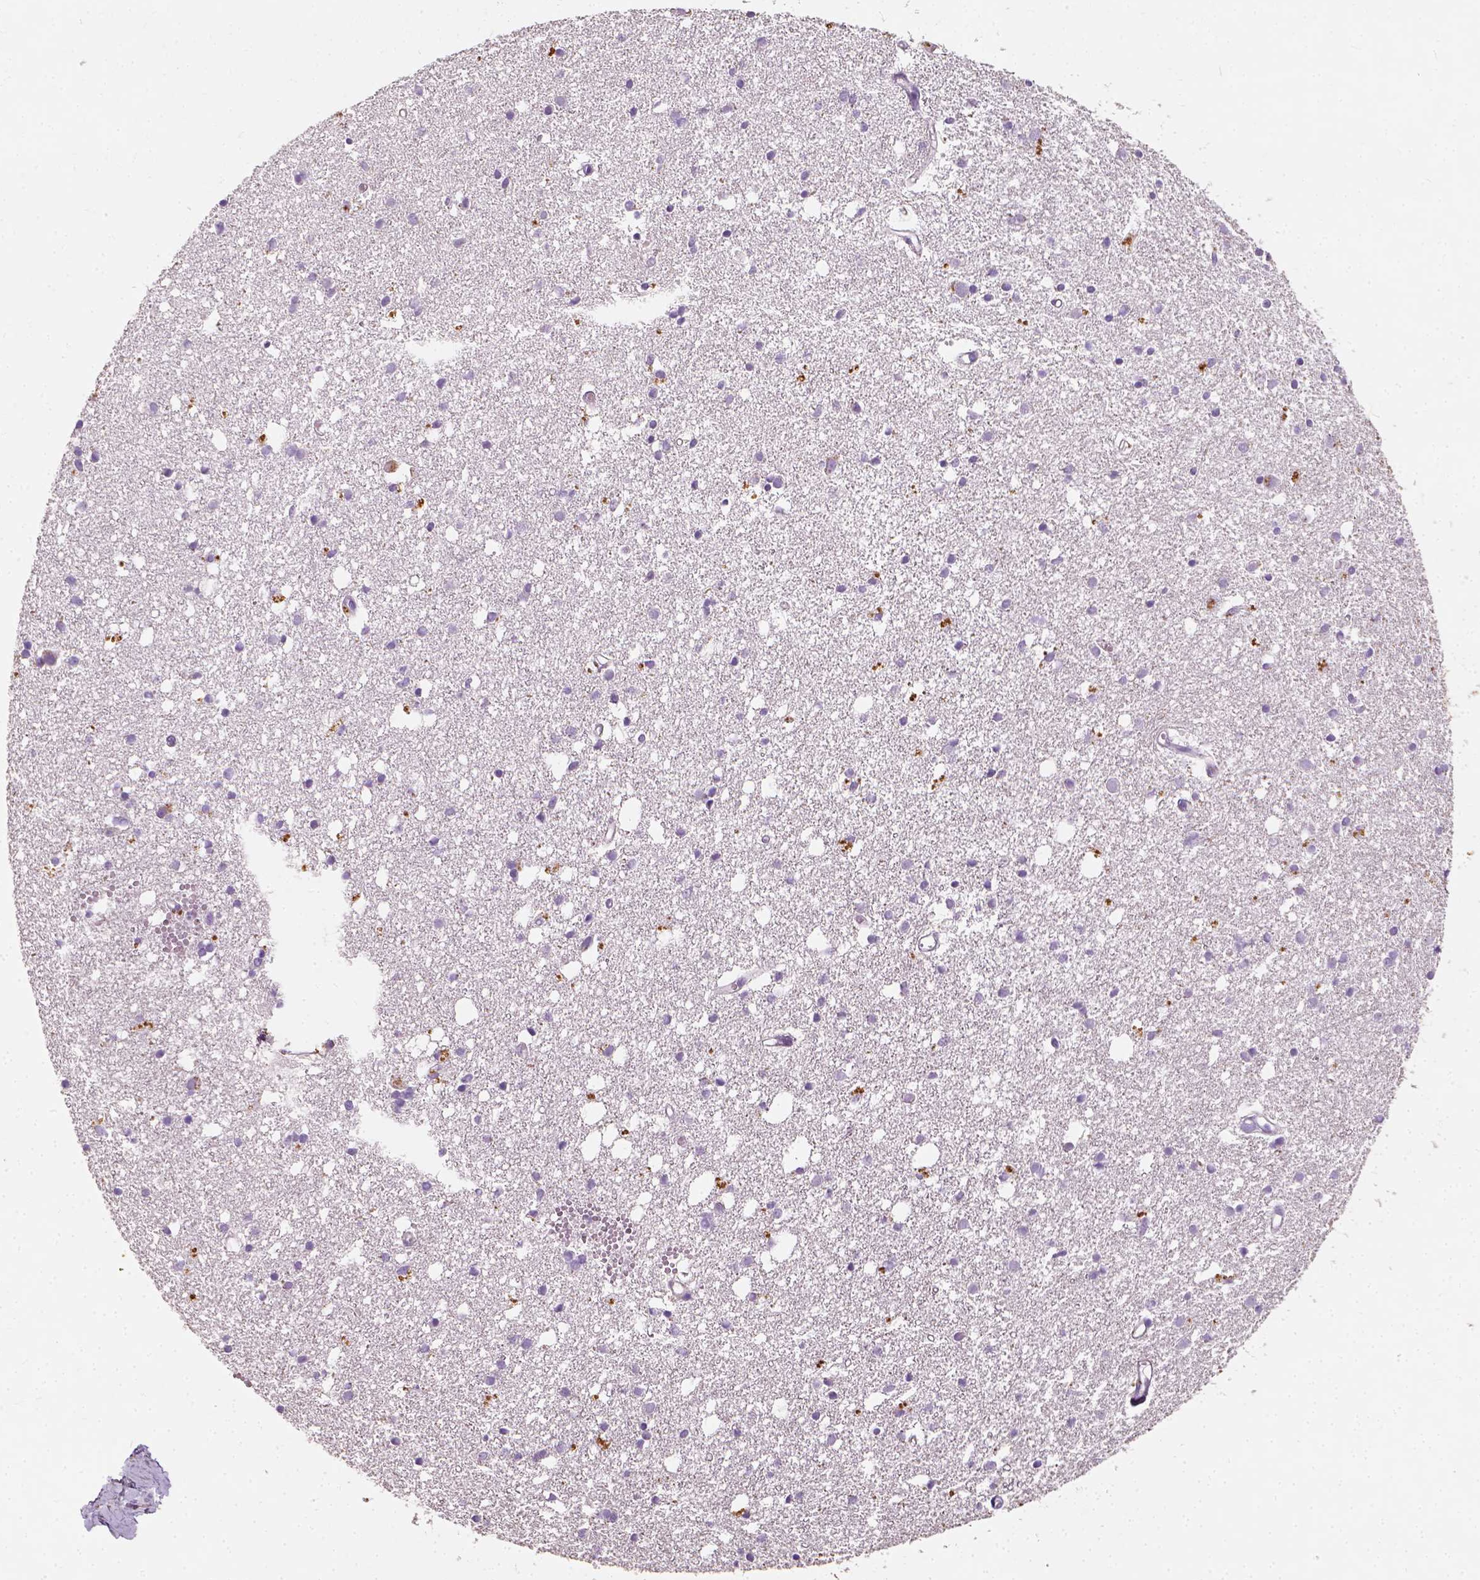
{"staining": {"intensity": "negative", "quantity": "none", "location": "none"}, "tissue": "cerebral cortex", "cell_type": "Endothelial cells", "image_type": "normal", "snomed": [{"axis": "morphology", "description": "Normal tissue, NOS"}, {"axis": "morphology", "description": "Glioma, malignant, High grade"}, {"axis": "topography", "description": "Cerebral cortex"}], "caption": "Immunohistochemistry (IHC) of normal human cerebral cortex demonstrates no expression in endothelial cells. (DAB (3,3'-diaminobenzidine) immunohistochemistry visualized using brightfield microscopy, high magnification).", "gene": "DHCR24", "patient": {"sex": "male", "age": 71}}